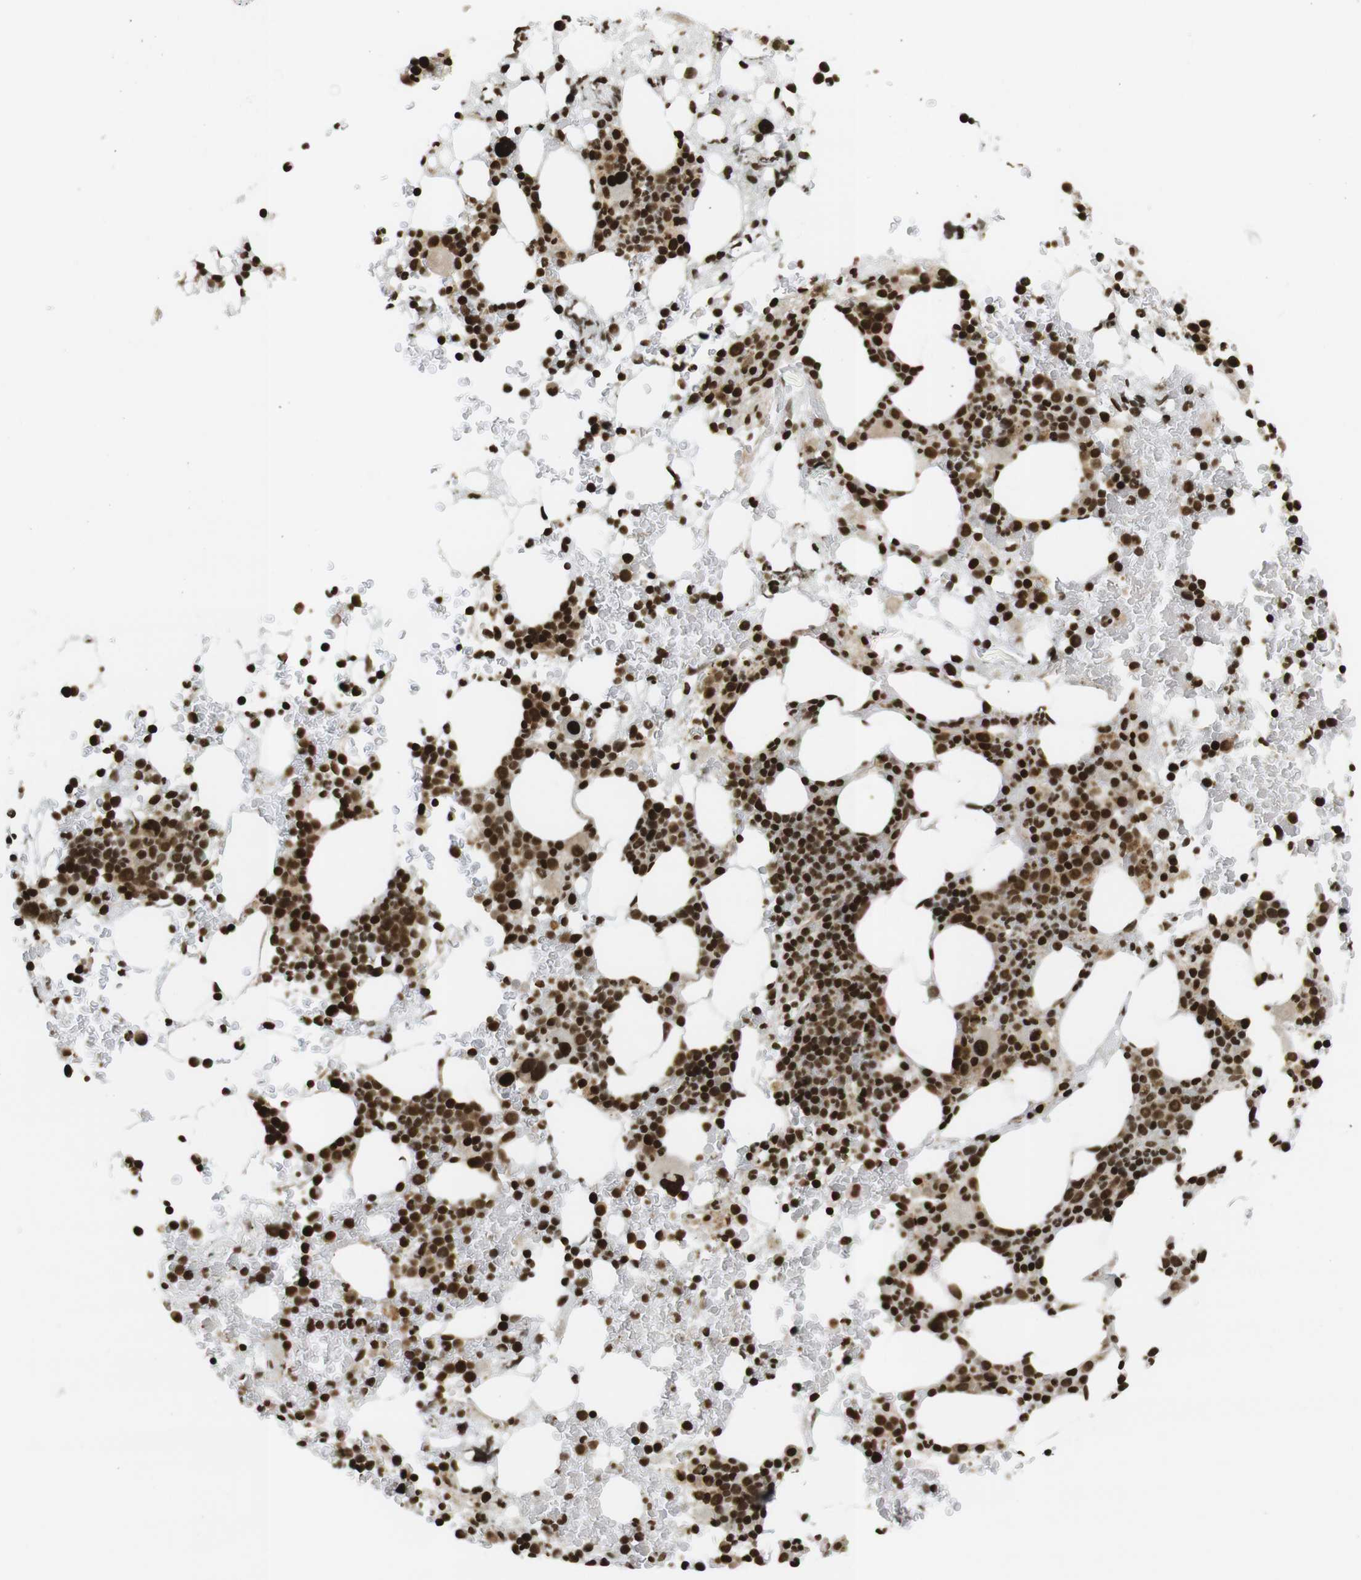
{"staining": {"intensity": "strong", "quantity": ">75%", "location": "nuclear"}, "tissue": "bone marrow", "cell_type": "Hematopoietic cells", "image_type": "normal", "snomed": [{"axis": "morphology", "description": "Normal tissue, NOS"}, {"axis": "morphology", "description": "Inflammation, NOS"}, {"axis": "topography", "description": "Bone marrow"}], "caption": "Strong nuclear staining for a protein is appreciated in approximately >75% of hematopoietic cells of benign bone marrow using immunohistochemistry (IHC).", "gene": "RUVBL2", "patient": {"sex": "female", "age": 84}}